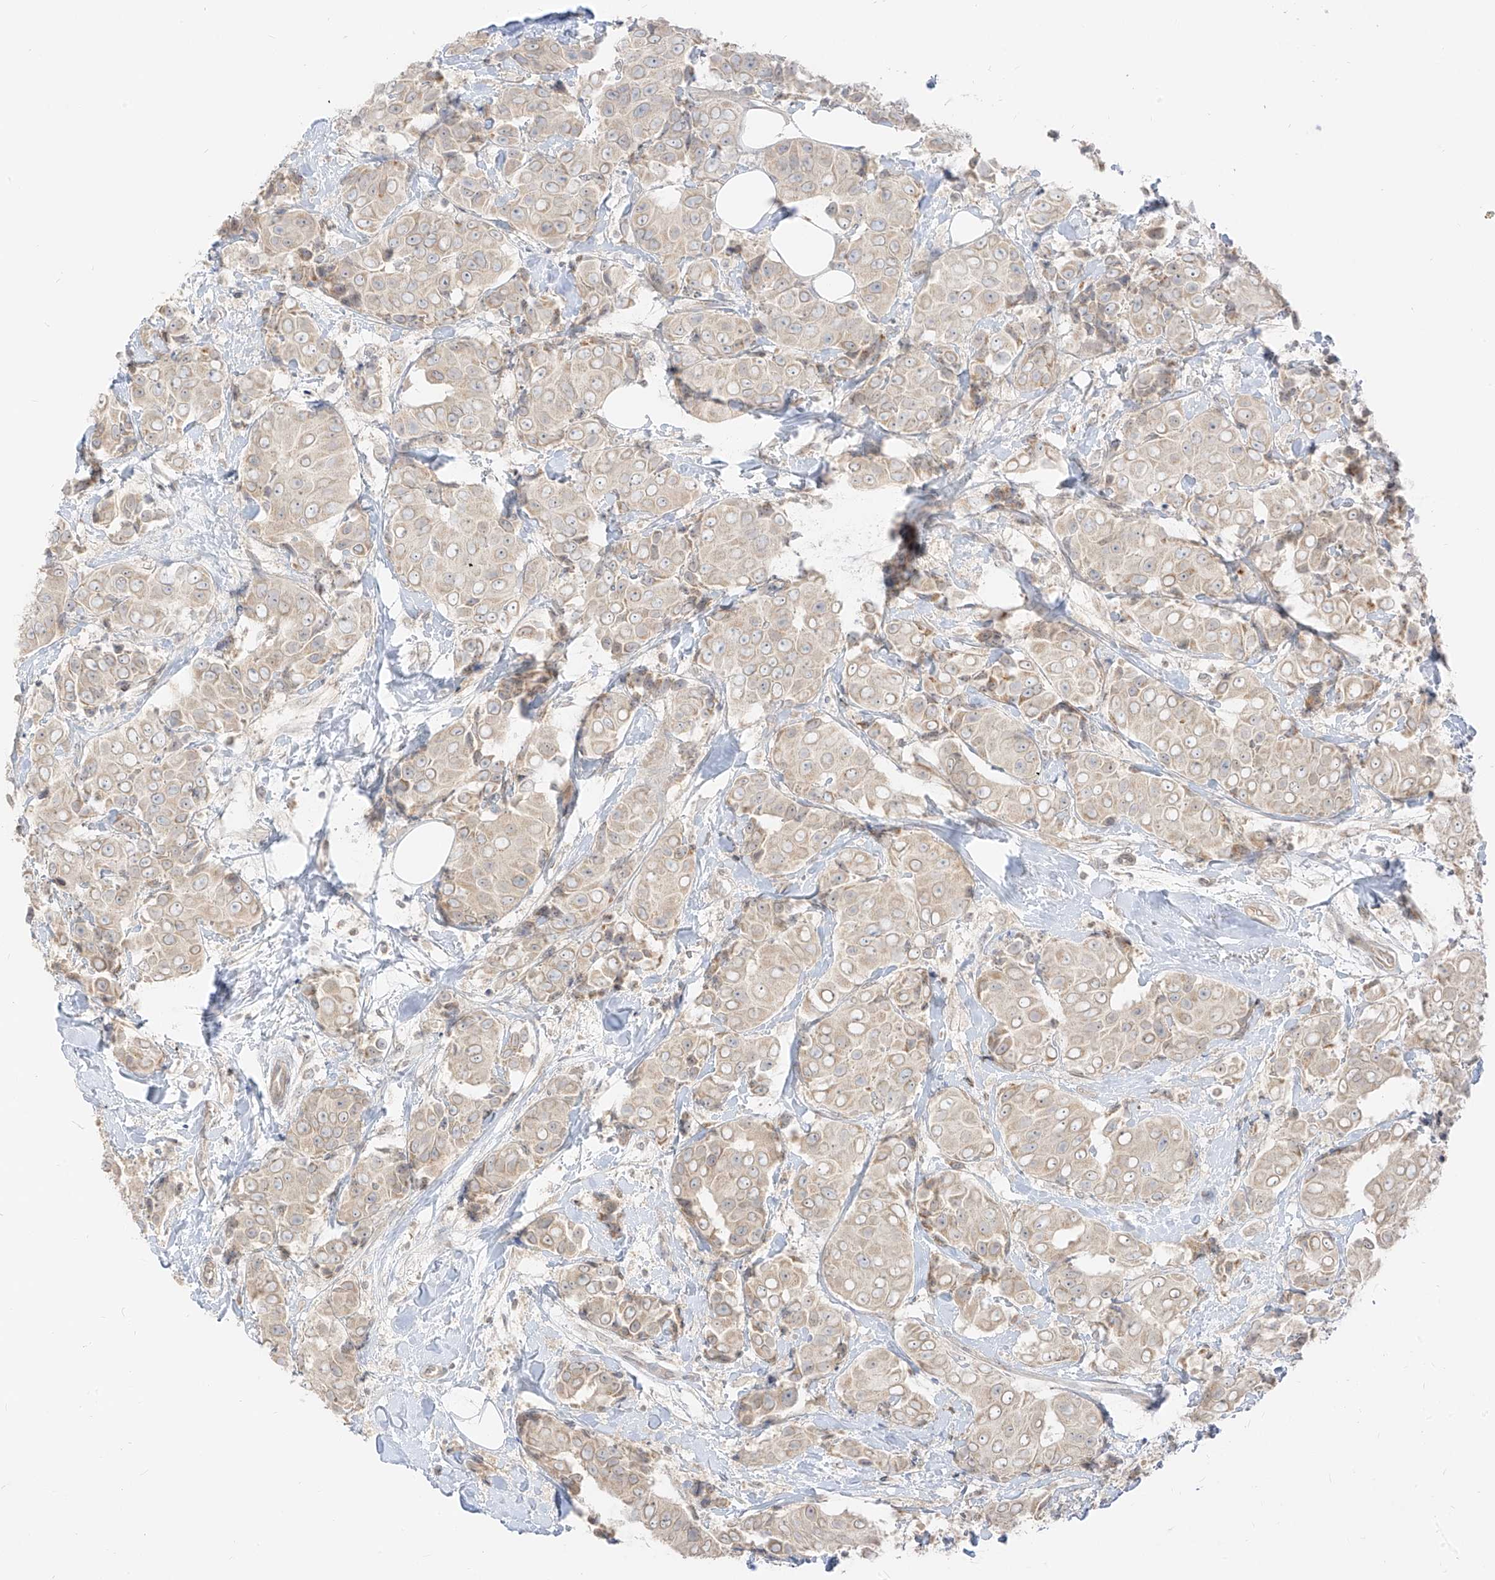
{"staining": {"intensity": "weak", "quantity": "<25%", "location": "cytoplasmic/membranous"}, "tissue": "breast cancer", "cell_type": "Tumor cells", "image_type": "cancer", "snomed": [{"axis": "morphology", "description": "Normal tissue, NOS"}, {"axis": "morphology", "description": "Duct carcinoma"}, {"axis": "topography", "description": "Breast"}], "caption": "DAB (3,3'-diaminobenzidine) immunohistochemical staining of human breast cancer (invasive ductal carcinoma) shows no significant expression in tumor cells.", "gene": "LIPT1", "patient": {"sex": "female", "age": 39}}